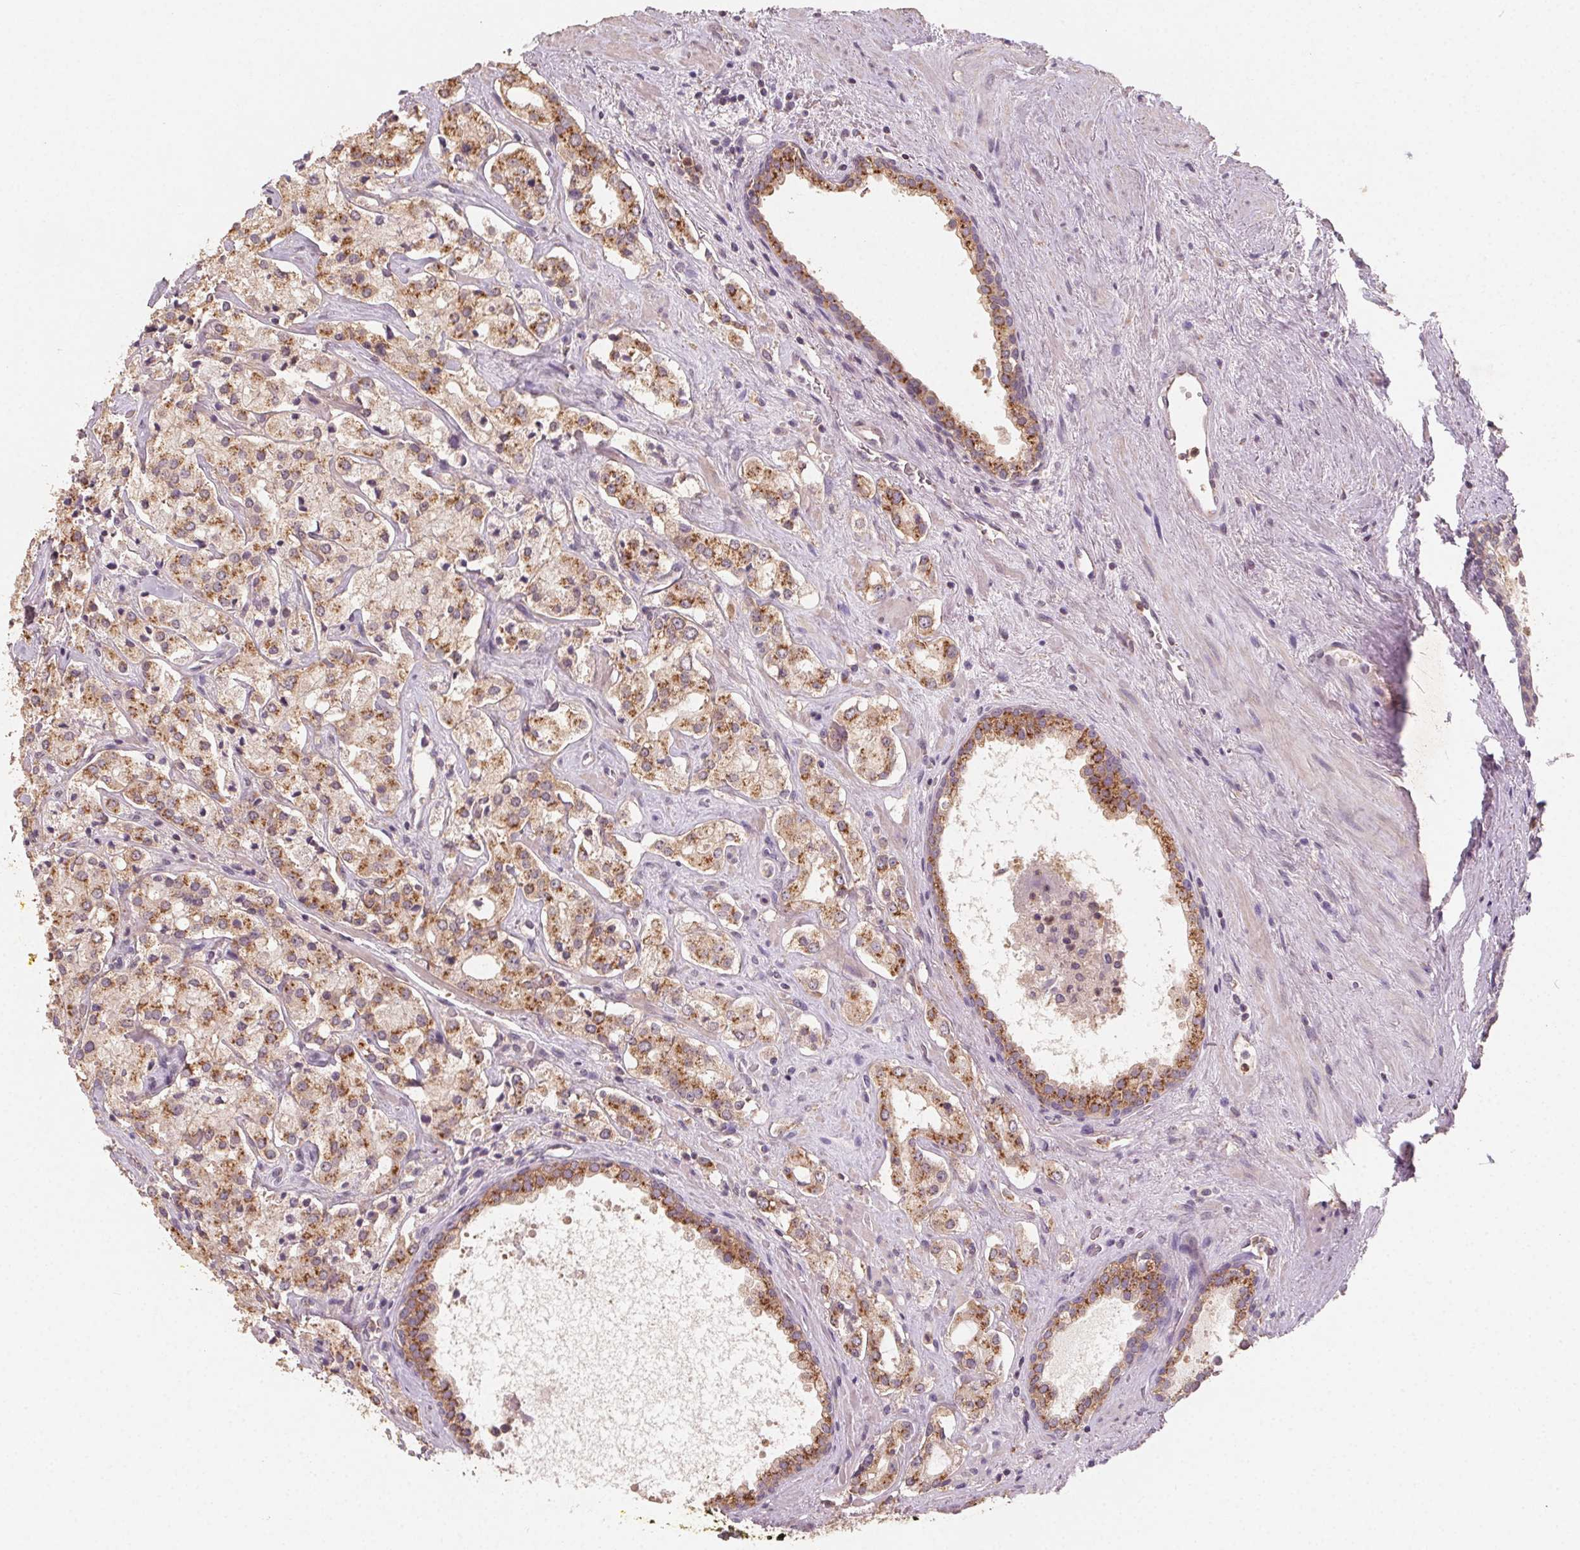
{"staining": {"intensity": "moderate", "quantity": ">75%", "location": "cytoplasmic/membranous"}, "tissue": "prostate cancer", "cell_type": "Tumor cells", "image_type": "cancer", "snomed": [{"axis": "morphology", "description": "Adenocarcinoma, NOS"}, {"axis": "topography", "description": "Prostate"}], "caption": "A medium amount of moderate cytoplasmic/membranous positivity is identified in approximately >75% of tumor cells in prostate adenocarcinoma tissue.", "gene": "AP1S1", "patient": {"sex": "male", "age": 66}}